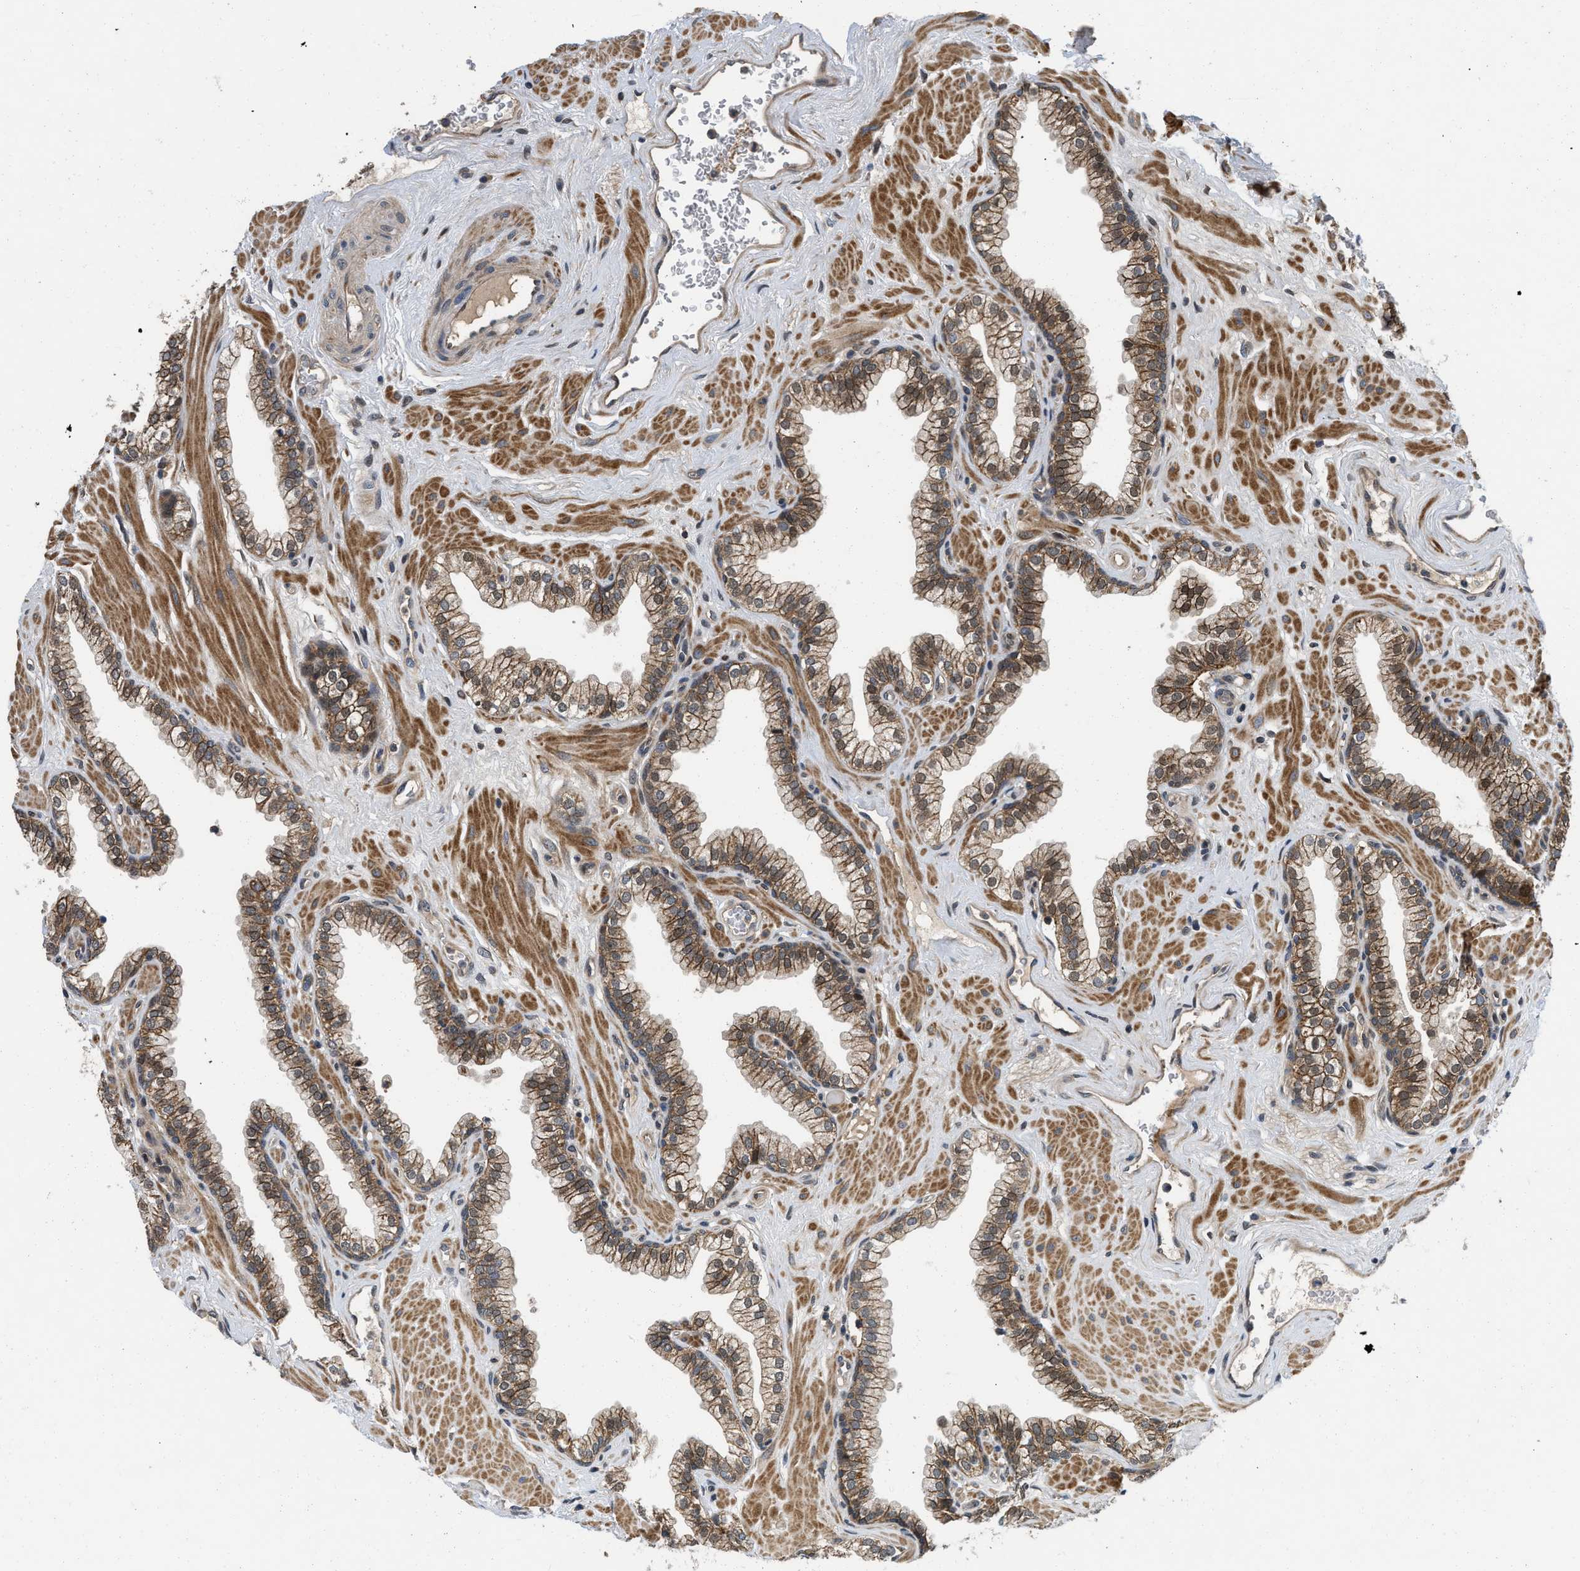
{"staining": {"intensity": "moderate", "quantity": "25%-75%", "location": "cytoplasmic/membranous"}, "tissue": "prostate", "cell_type": "Glandular cells", "image_type": "normal", "snomed": [{"axis": "morphology", "description": "Normal tissue, NOS"}, {"axis": "morphology", "description": "Urothelial carcinoma, Low grade"}, {"axis": "topography", "description": "Urinary bladder"}, {"axis": "topography", "description": "Prostate"}], "caption": "A brown stain highlights moderate cytoplasmic/membranous positivity of a protein in glandular cells of benign human prostate.", "gene": "PRDM14", "patient": {"sex": "male", "age": 60}}